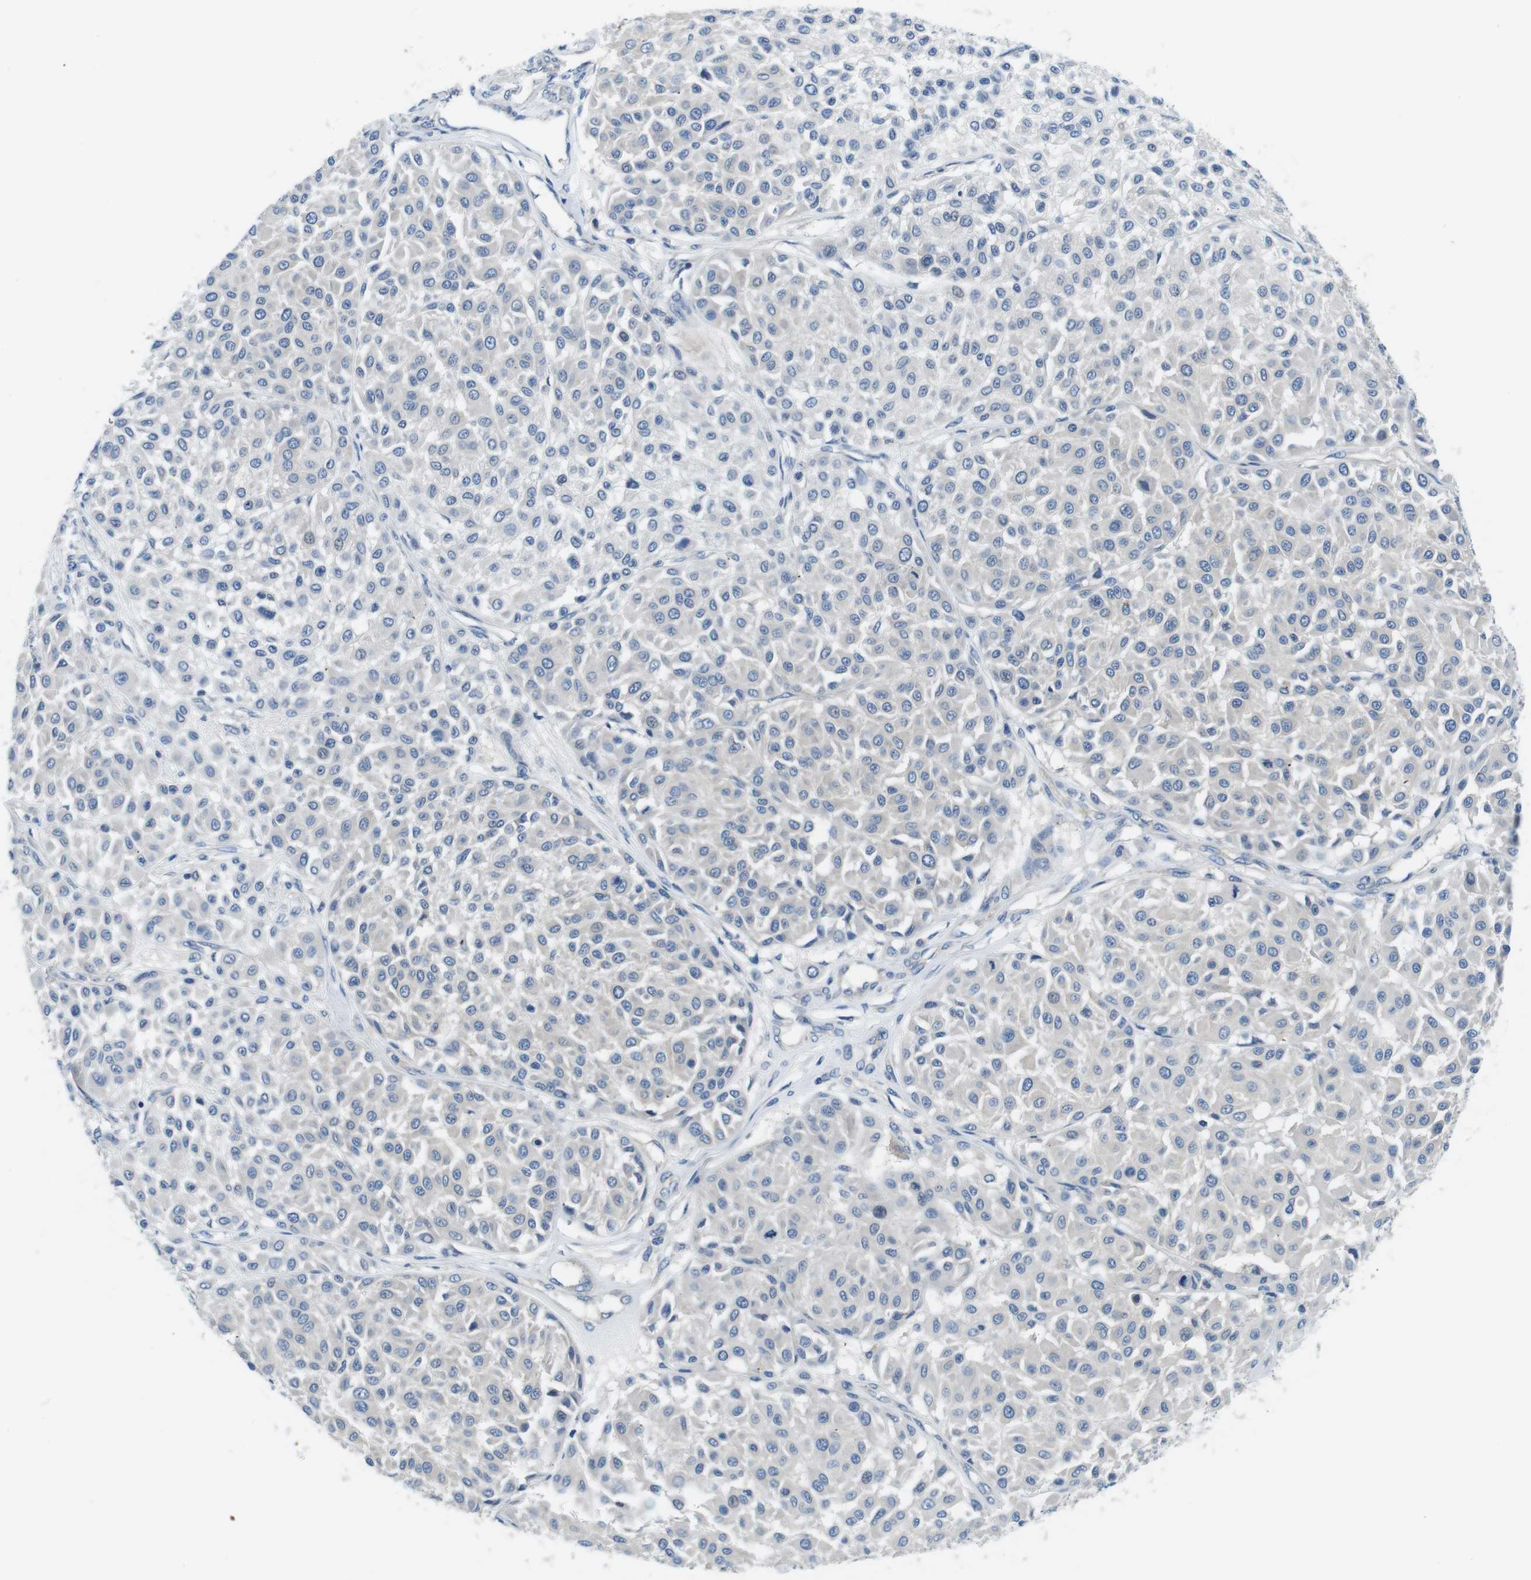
{"staining": {"intensity": "negative", "quantity": "none", "location": "none"}, "tissue": "melanoma", "cell_type": "Tumor cells", "image_type": "cancer", "snomed": [{"axis": "morphology", "description": "Malignant melanoma, Metastatic site"}, {"axis": "topography", "description": "Soft tissue"}], "caption": "Melanoma was stained to show a protein in brown. There is no significant staining in tumor cells.", "gene": "DENND4C", "patient": {"sex": "male", "age": 41}}